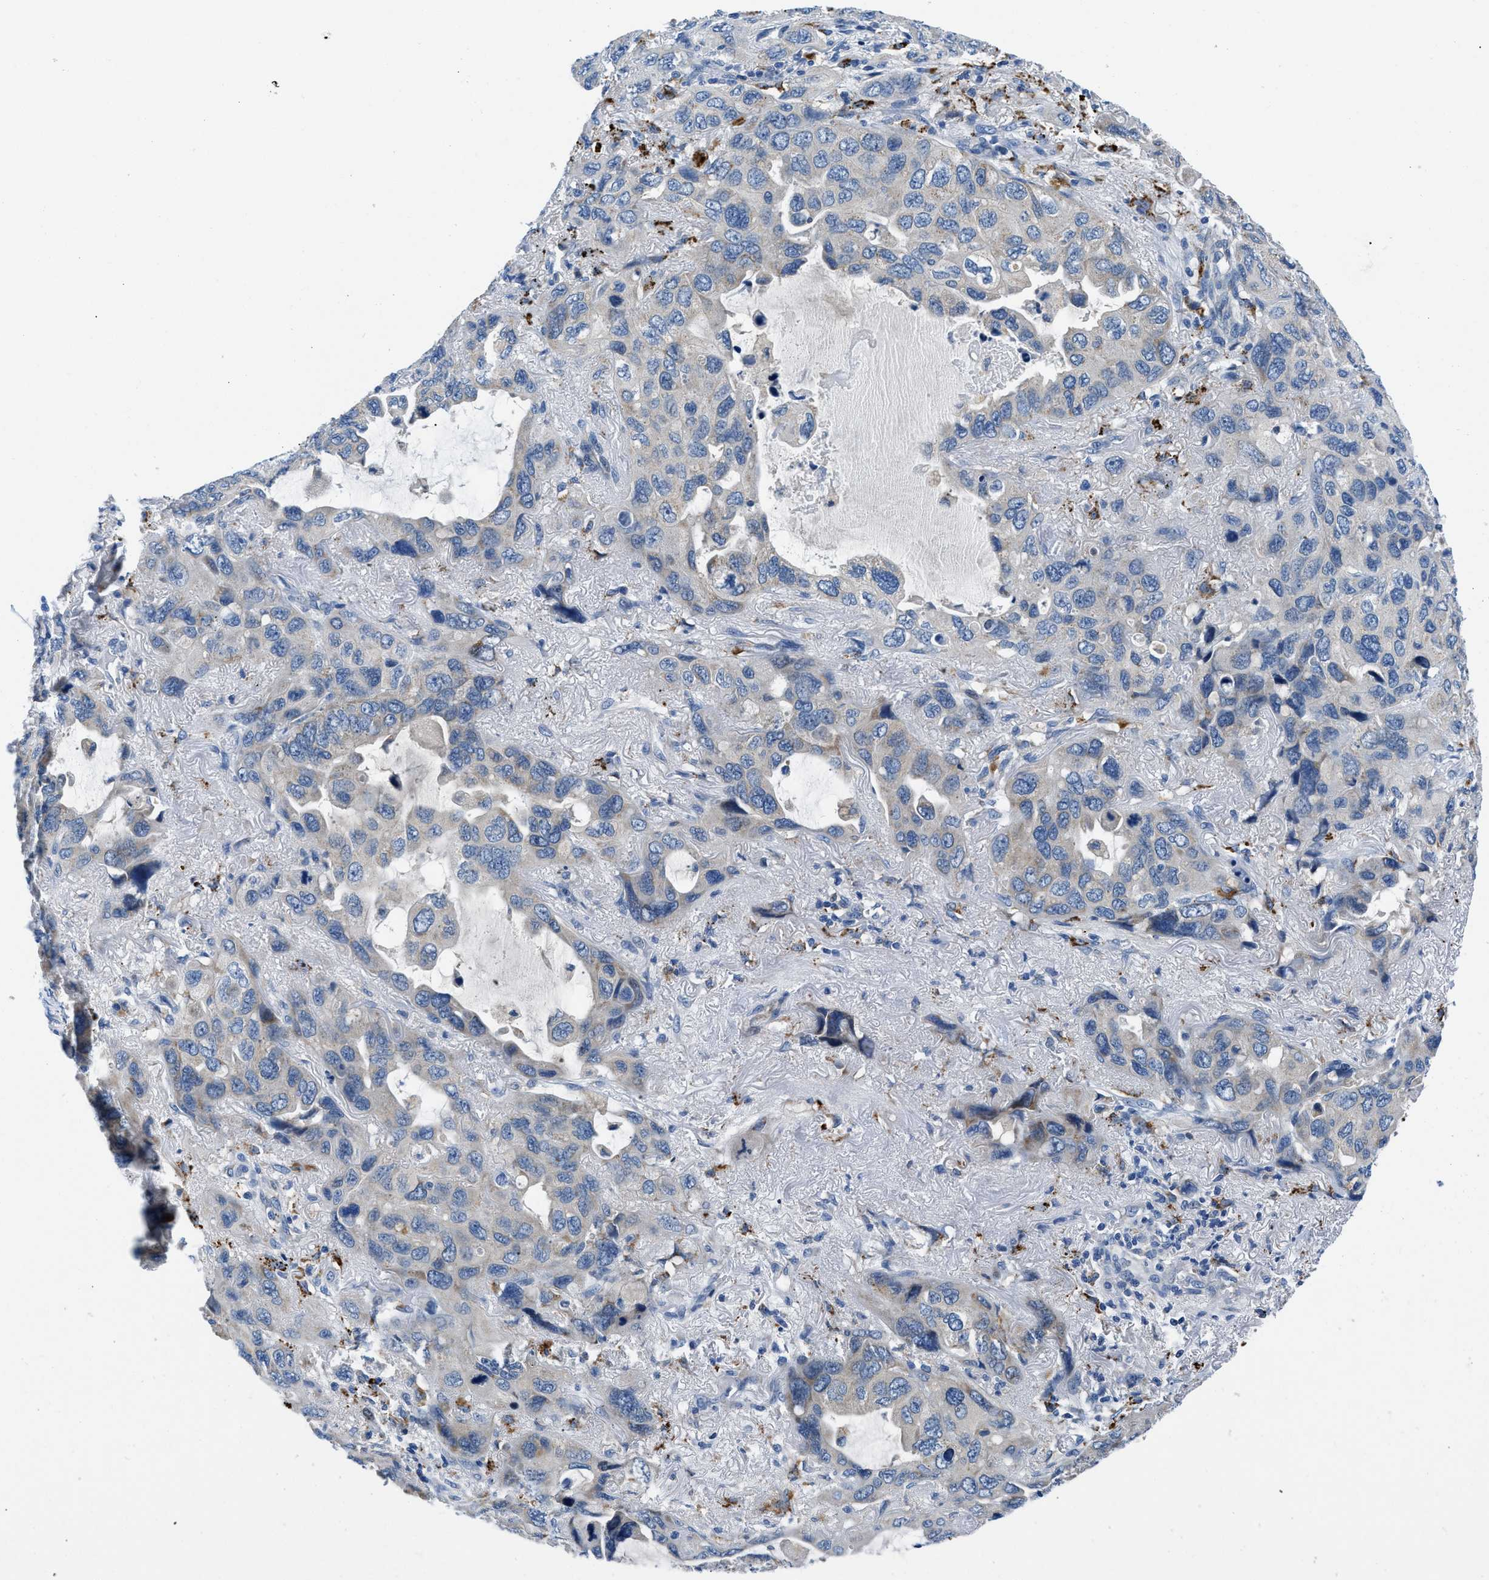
{"staining": {"intensity": "negative", "quantity": "none", "location": "none"}, "tissue": "lung cancer", "cell_type": "Tumor cells", "image_type": "cancer", "snomed": [{"axis": "morphology", "description": "Squamous cell carcinoma, NOS"}, {"axis": "topography", "description": "Lung"}], "caption": "This is an immunohistochemistry (IHC) photomicrograph of lung cancer (squamous cell carcinoma). There is no positivity in tumor cells.", "gene": "ADGRE3", "patient": {"sex": "female", "age": 73}}